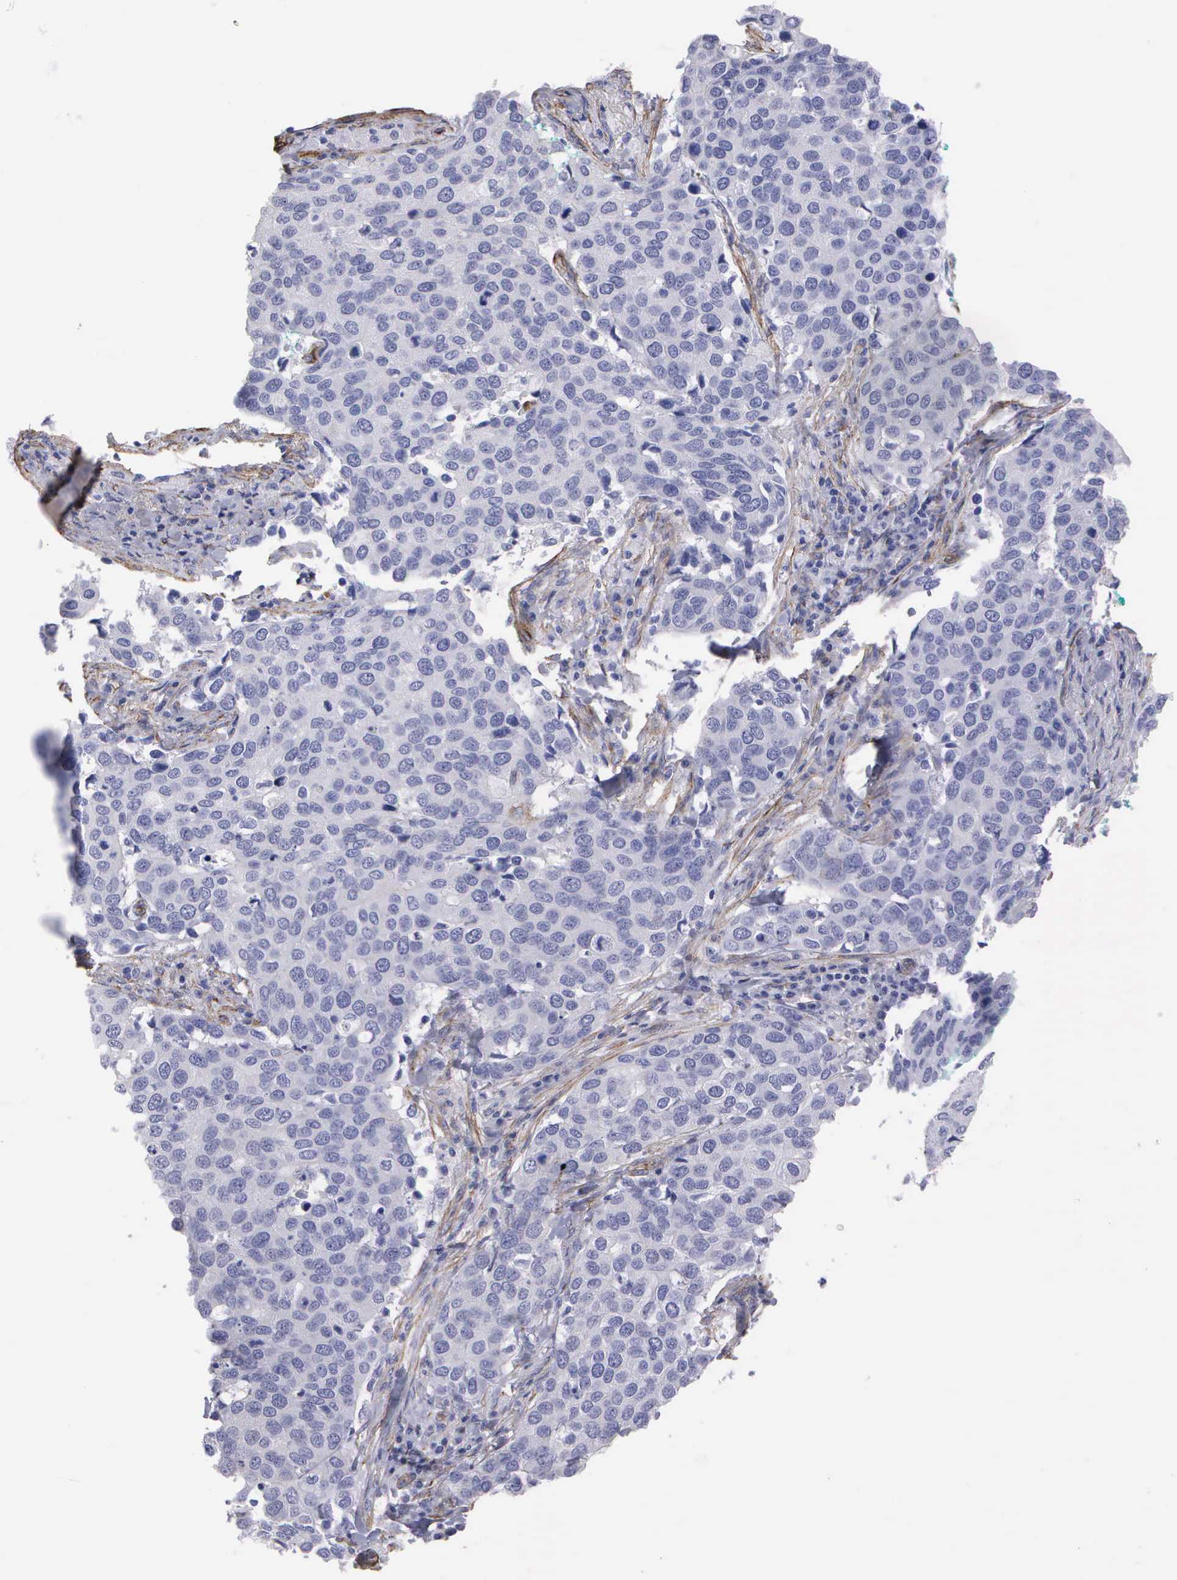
{"staining": {"intensity": "negative", "quantity": "none", "location": "none"}, "tissue": "cervical cancer", "cell_type": "Tumor cells", "image_type": "cancer", "snomed": [{"axis": "morphology", "description": "Squamous cell carcinoma, NOS"}, {"axis": "topography", "description": "Cervix"}], "caption": "The image shows no staining of tumor cells in squamous cell carcinoma (cervical). (DAB immunohistochemistry with hematoxylin counter stain).", "gene": "MAGEB10", "patient": {"sex": "female", "age": 54}}